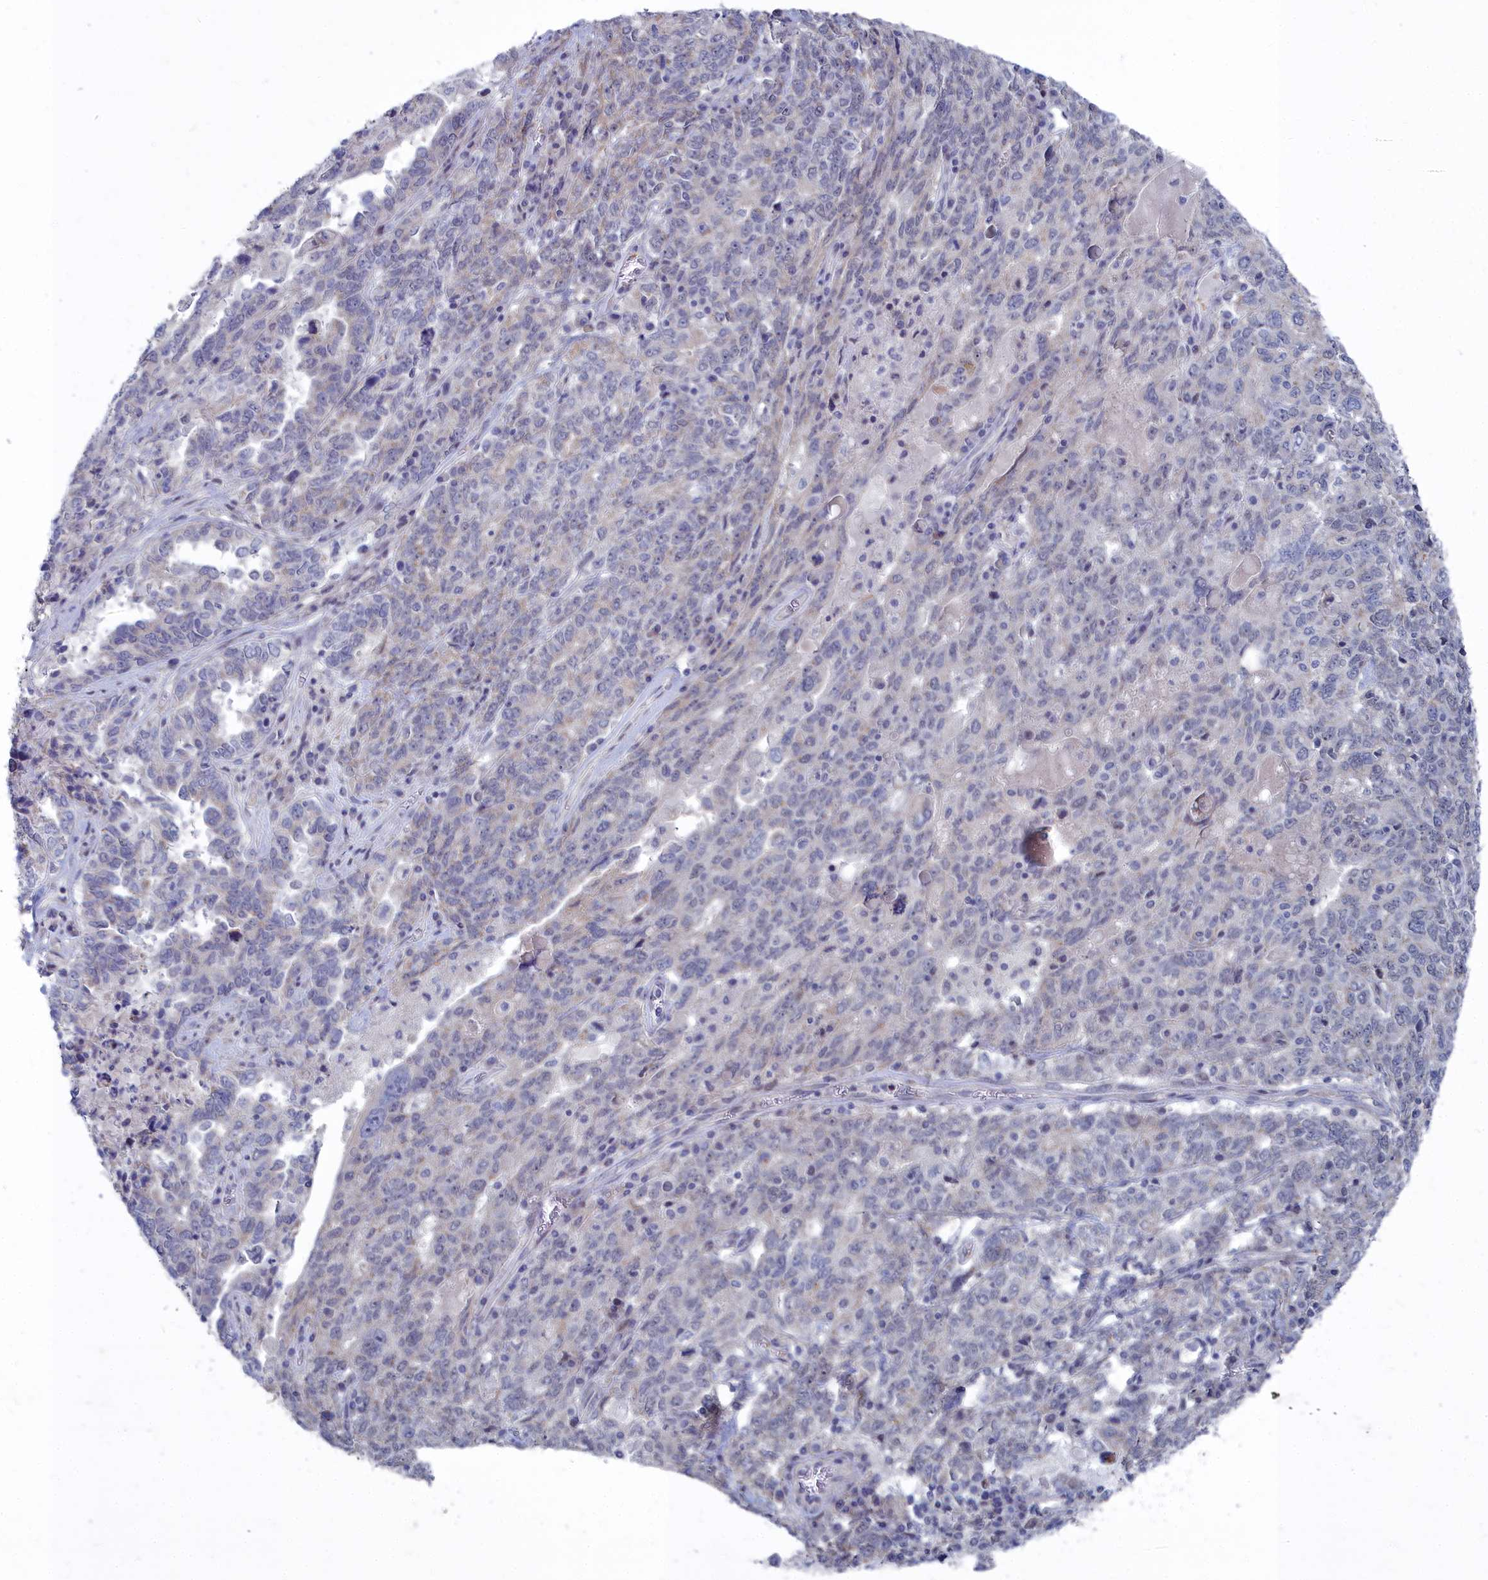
{"staining": {"intensity": "negative", "quantity": "none", "location": "none"}, "tissue": "ovarian cancer", "cell_type": "Tumor cells", "image_type": "cancer", "snomed": [{"axis": "morphology", "description": "Carcinoma, endometroid"}, {"axis": "topography", "description": "Ovary"}], "caption": "Ovarian cancer (endometroid carcinoma) was stained to show a protein in brown. There is no significant expression in tumor cells. The staining is performed using DAB (3,3'-diaminobenzidine) brown chromogen with nuclei counter-stained in using hematoxylin.", "gene": "SHISAL2A", "patient": {"sex": "female", "age": 62}}